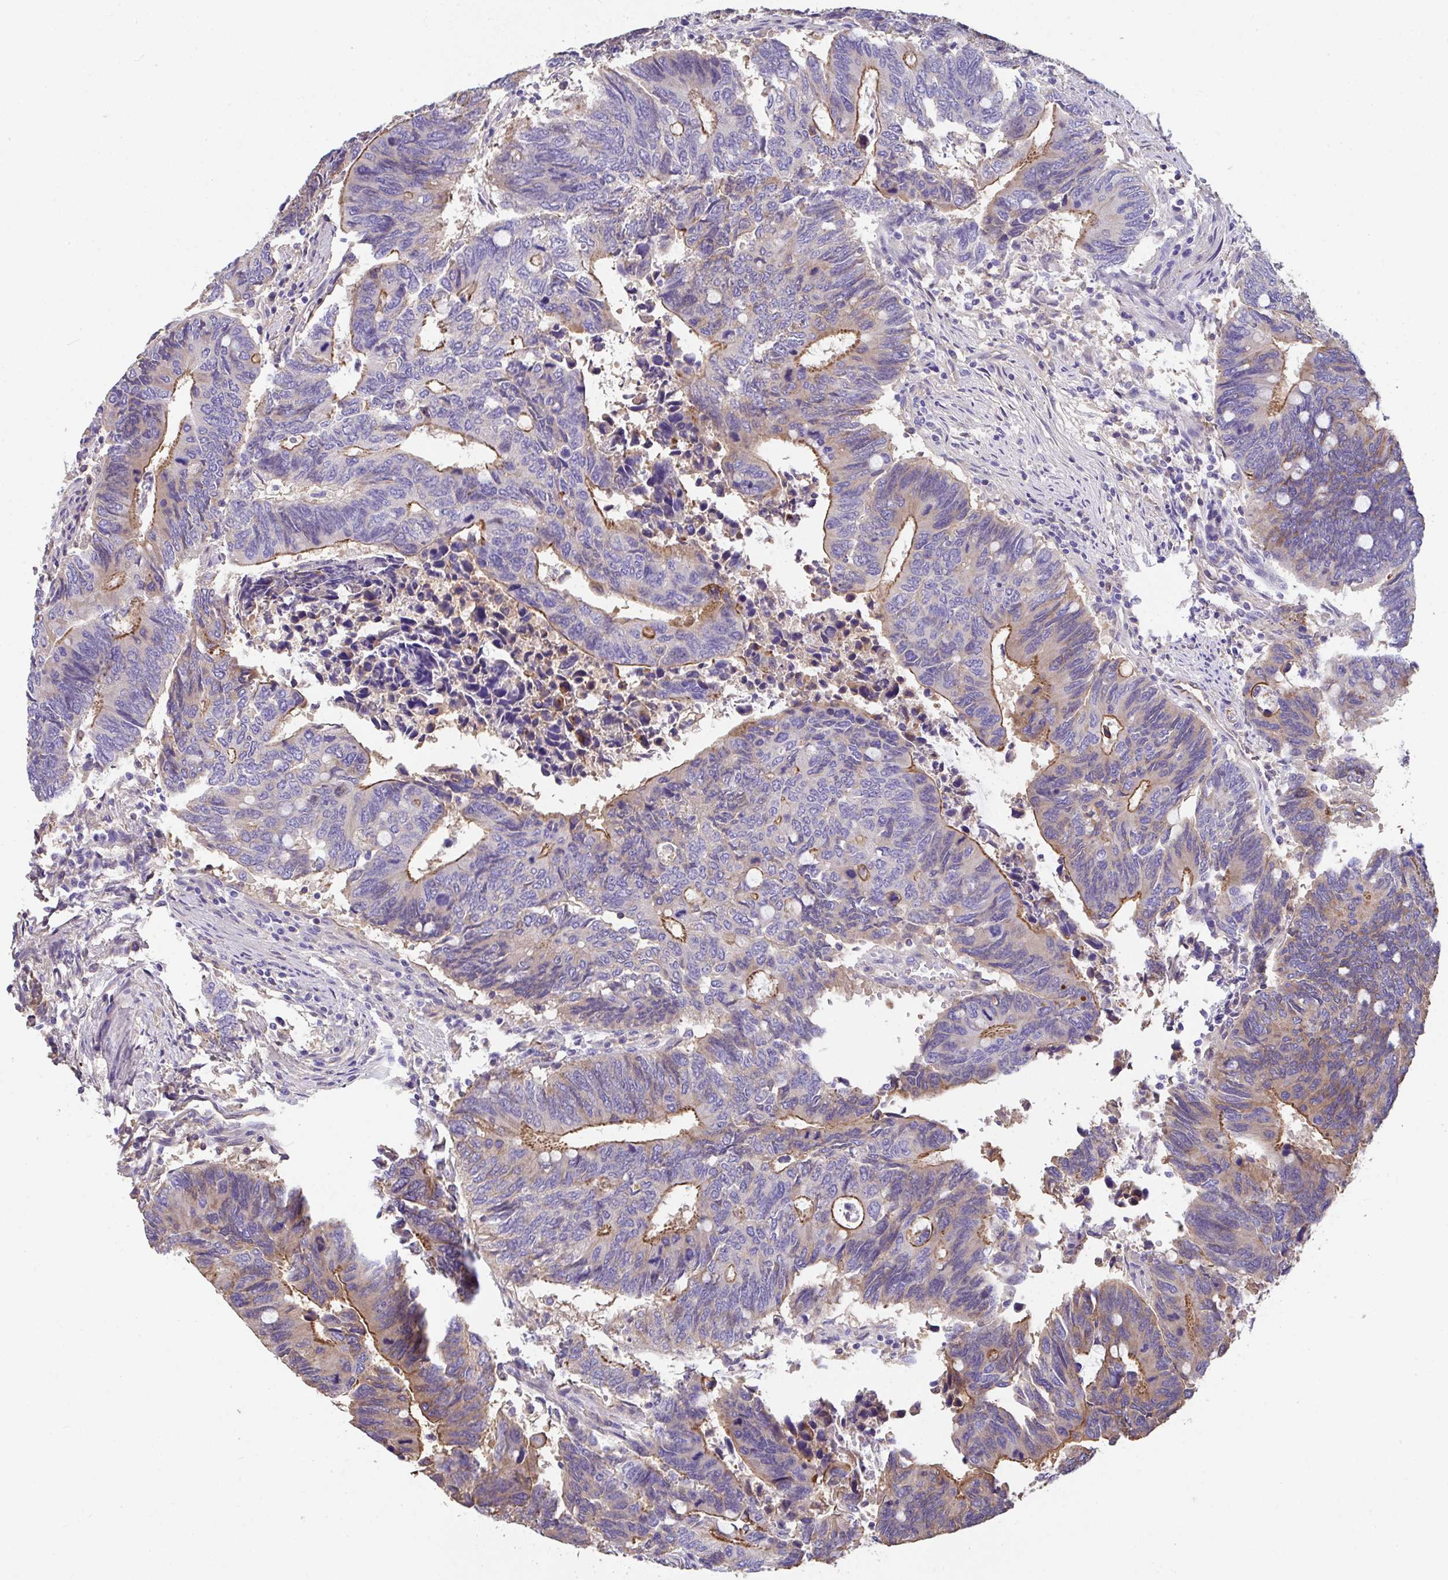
{"staining": {"intensity": "strong", "quantity": "25%-75%", "location": "cytoplasmic/membranous"}, "tissue": "colorectal cancer", "cell_type": "Tumor cells", "image_type": "cancer", "snomed": [{"axis": "morphology", "description": "Adenocarcinoma, NOS"}, {"axis": "topography", "description": "Colon"}], "caption": "IHC of adenocarcinoma (colorectal) displays high levels of strong cytoplasmic/membranous expression in approximately 25%-75% of tumor cells.", "gene": "ZNF813", "patient": {"sex": "male", "age": 87}}